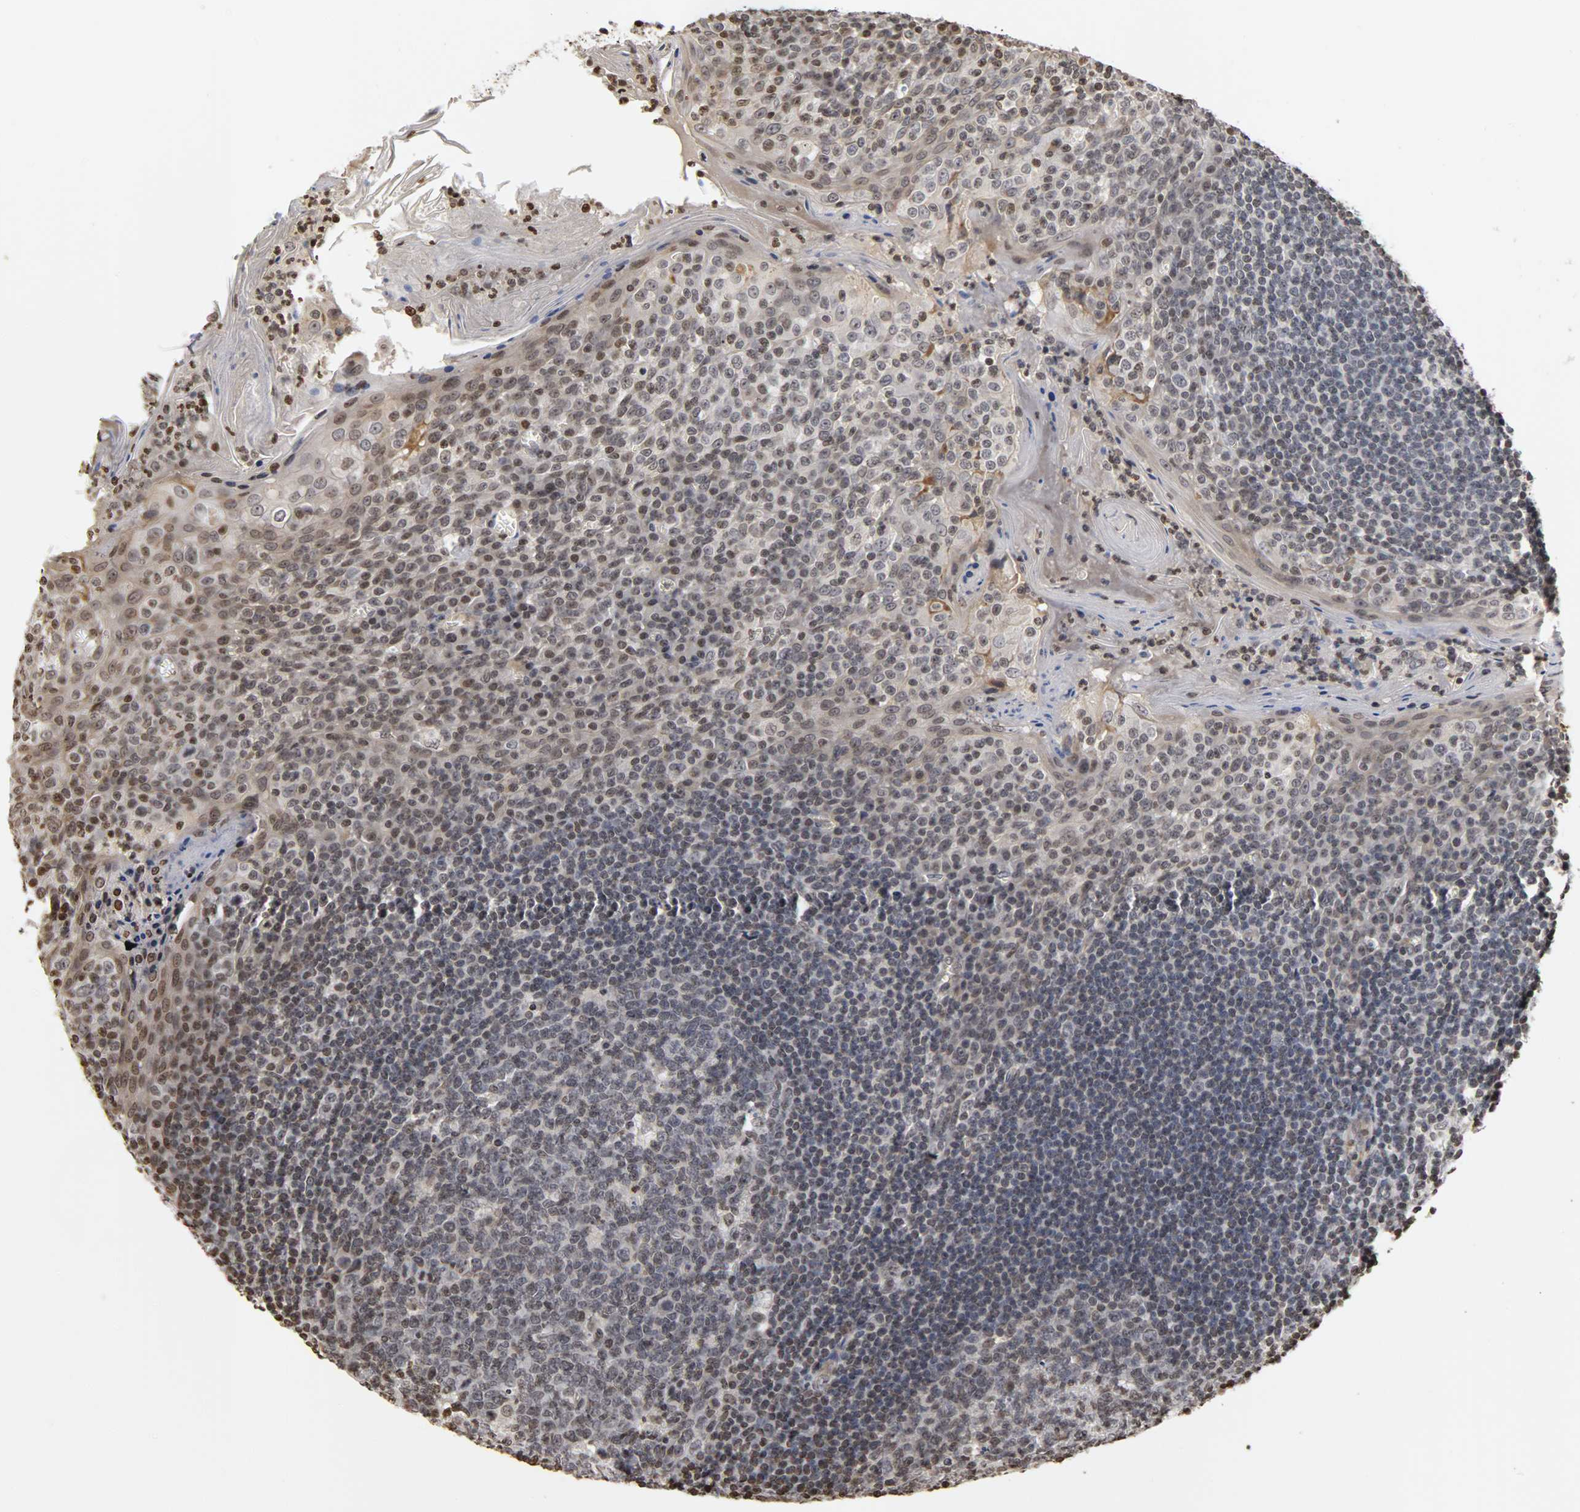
{"staining": {"intensity": "weak", "quantity": "<25%", "location": "nuclear"}, "tissue": "tonsil", "cell_type": "Germinal center cells", "image_type": "normal", "snomed": [{"axis": "morphology", "description": "Normal tissue, NOS"}, {"axis": "topography", "description": "Tonsil"}], "caption": "The histopathology image exhibits no staining of germinal center cells in unremarkable tonsil.", "gene": "ERCC2", "patient": {"sex": "male", "age": 31}}